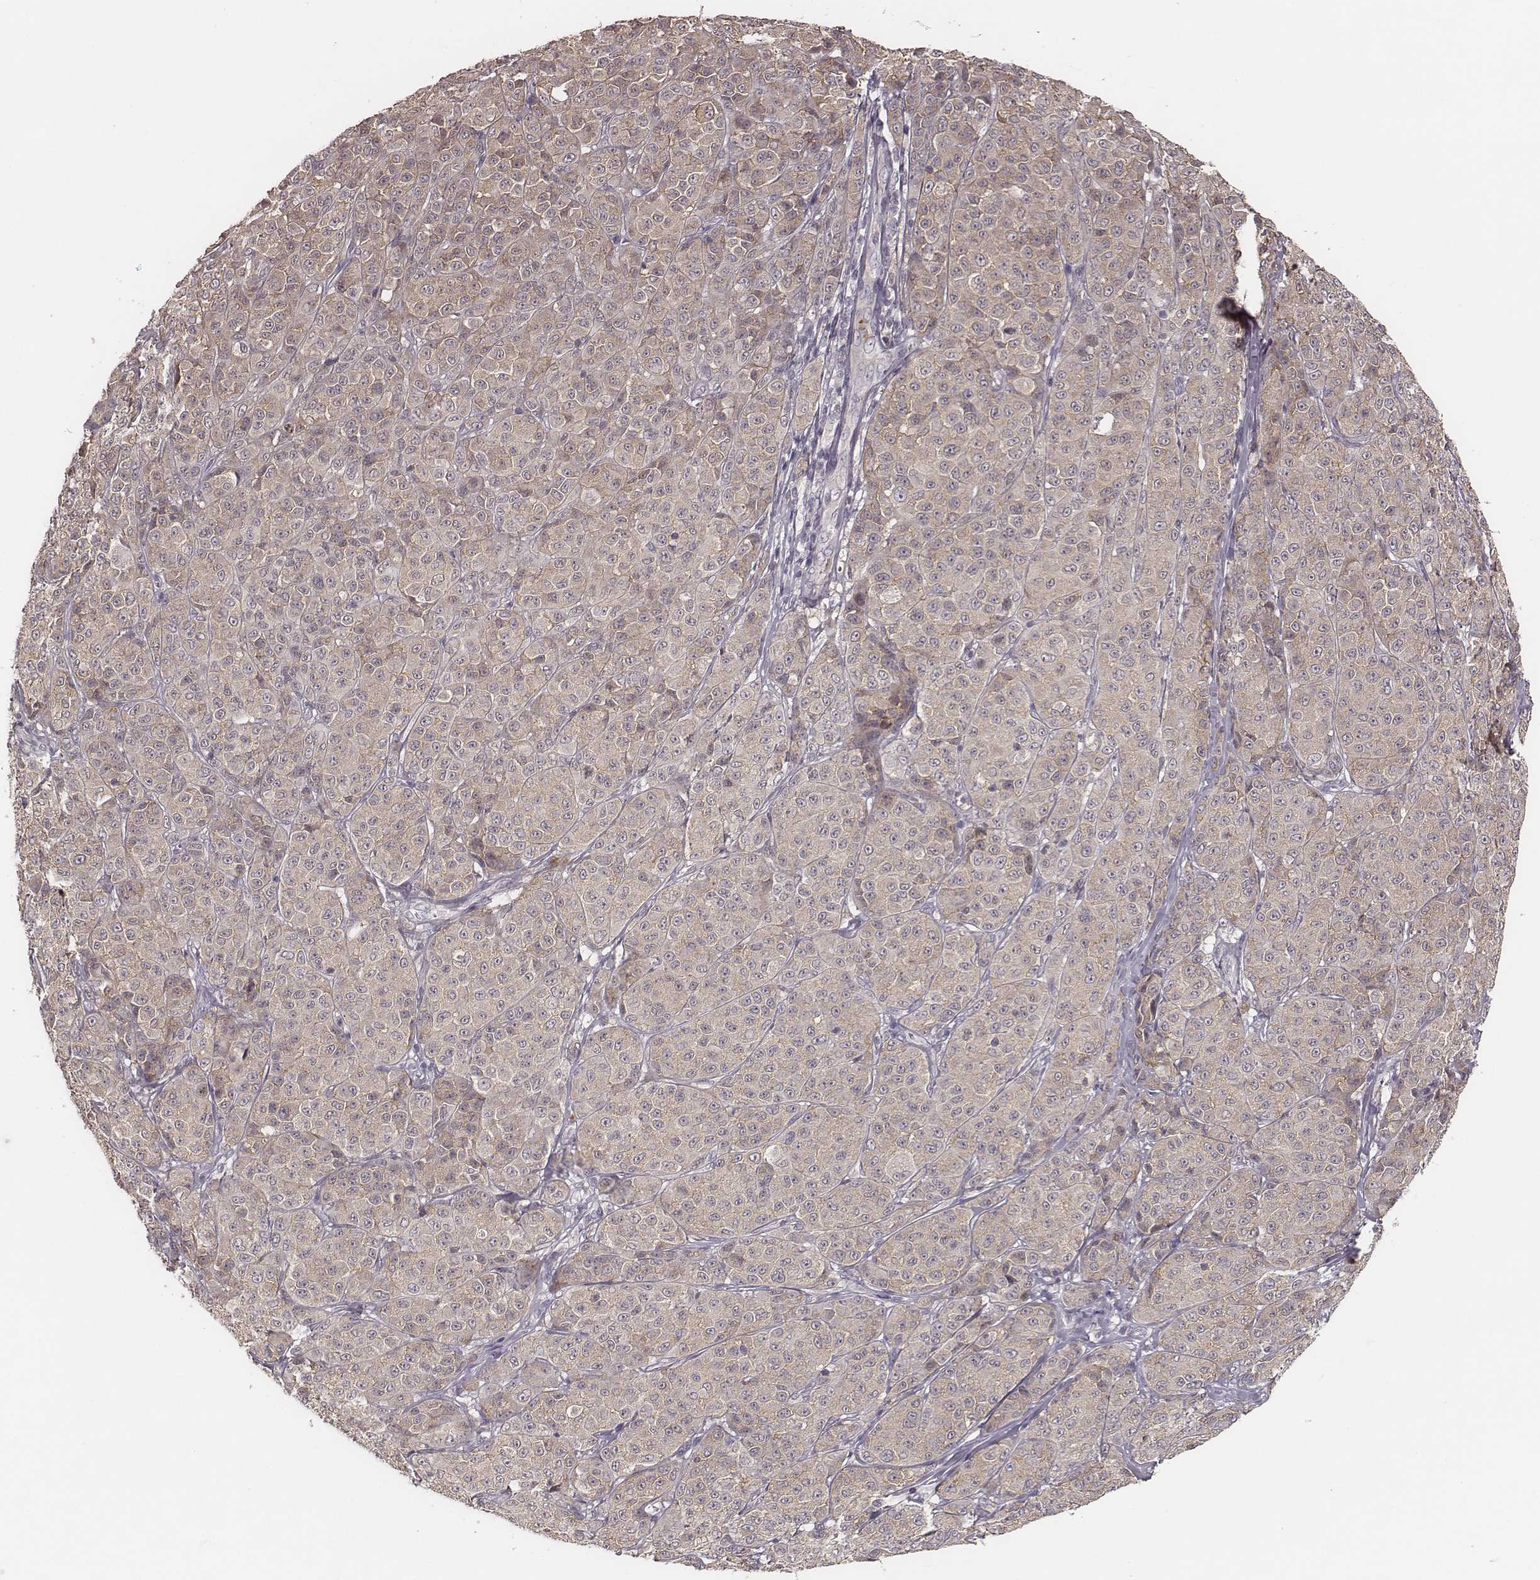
{"staining": {"intensity": "weak", "quantity": ">75%", "location": "cytoplasmic/membranous"}, "tissue": "melanoma", "cell_type": "Tumor cells", "image_type": "cancer", "snomed": [{"axis": "morphology", "description": "Malignant melanoma, NOS"}, {"axis": "topography", "description": "Skin"}], "caption": "Immunohistochemistry histopathology image of neoplastic tissue: human melanoma stained using immunohistochemistry shows low levels of weak protein expression localized specifically in the cytoplasmic/membranous of tumor cells, appearing as a cytoplasmic/membranous brown color.", "gene": "P2RX5", "patient": {"sex": "male", "age": 89}}